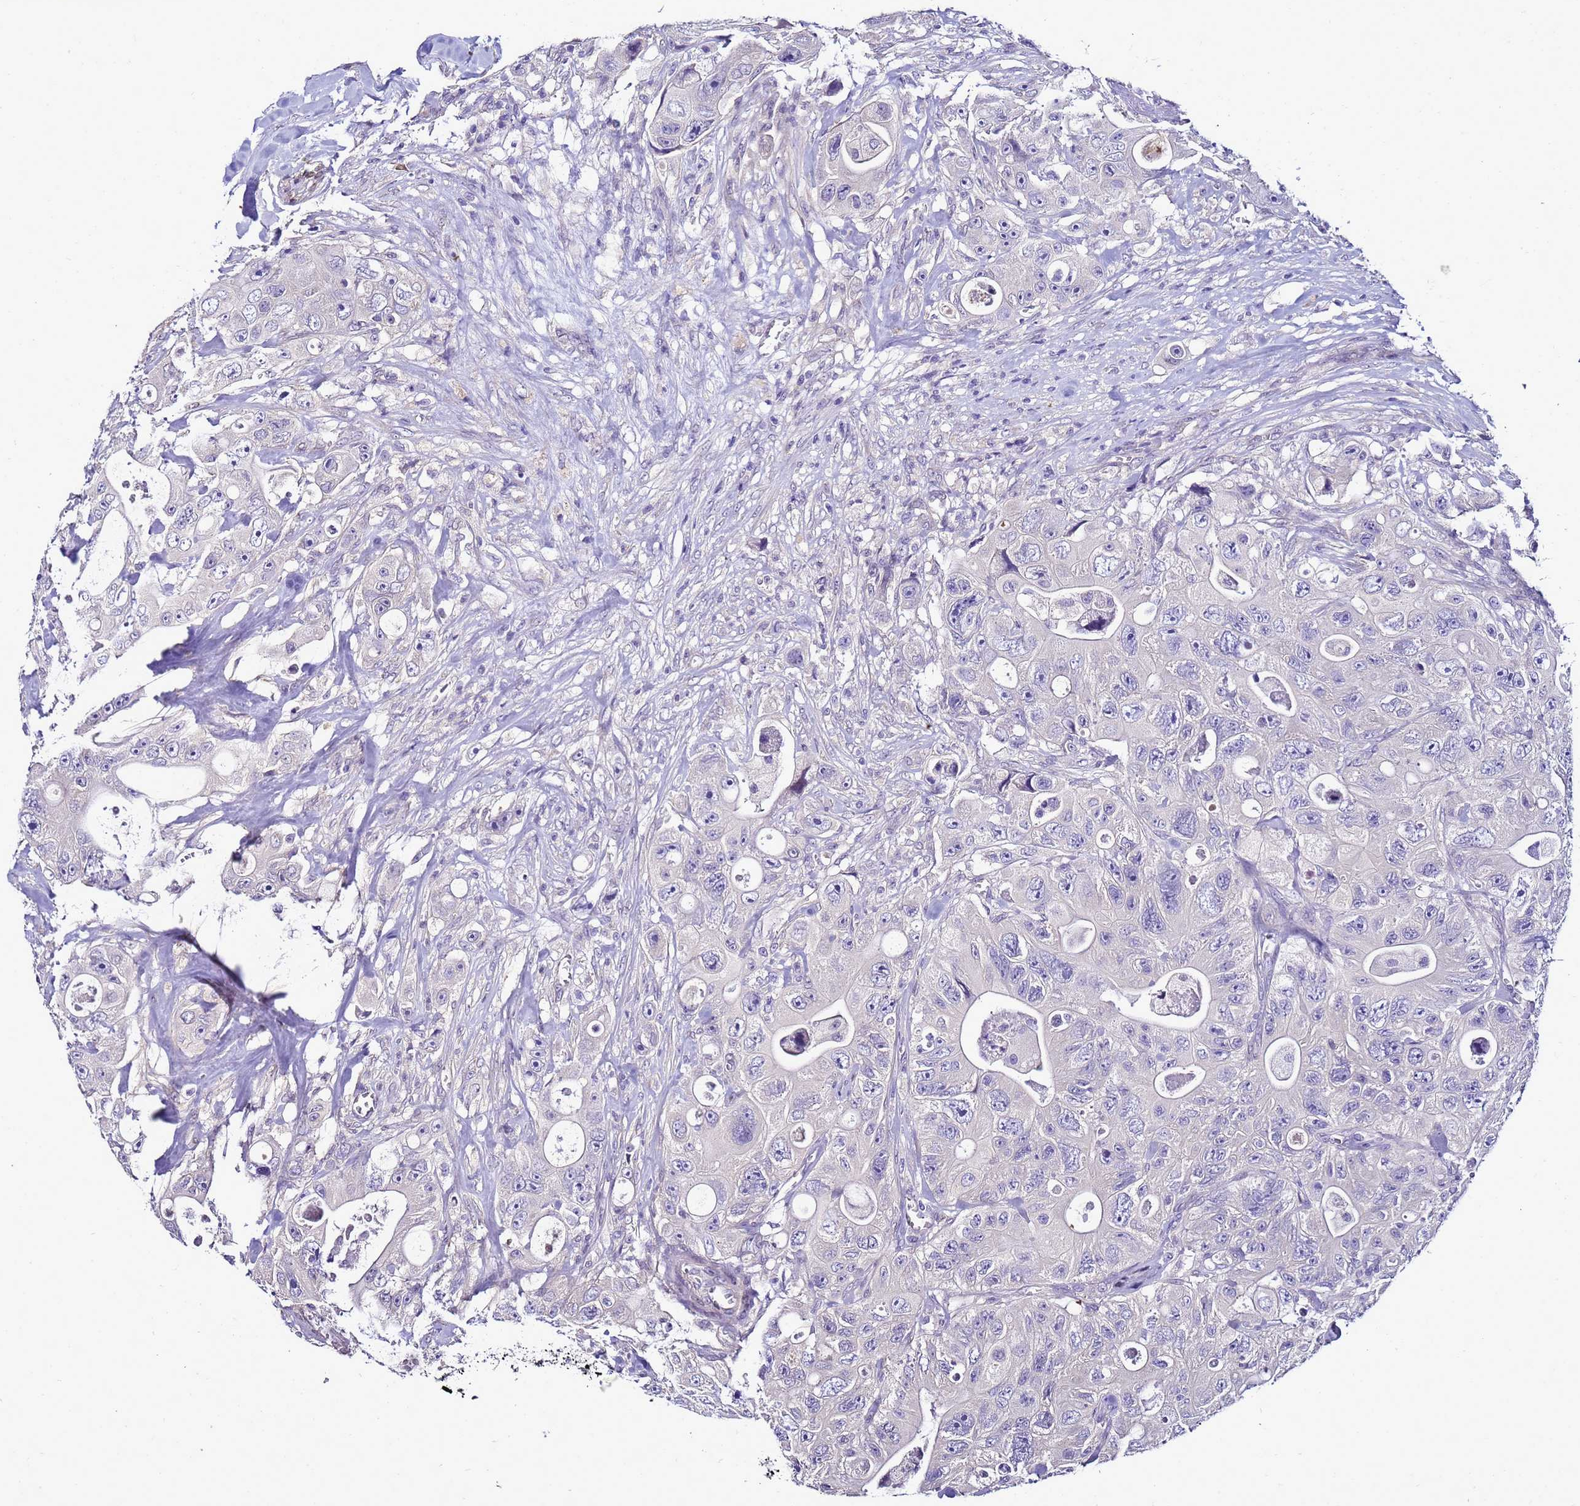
{"staining": {"intensity": "negative", "quantity": "none", "location": "none"}, "tissue": "colorectal cancer", "cell_type": "Tumor cells", "image_type": "cancer", "snomed": [{"axis": "morphology", "description": "Adenocarcinoma, NOS"}, {"axis": "topography", "description": "Colon"}], "caption": "DAB (3,3'-diaminobenzidine) immunohistochemical staining of human colorectal cancer (adenocarcinoma) displays no significant expression in tumor cells.", "gene": "FAM166B", "patient": {"sex": "female", "age": 46}}